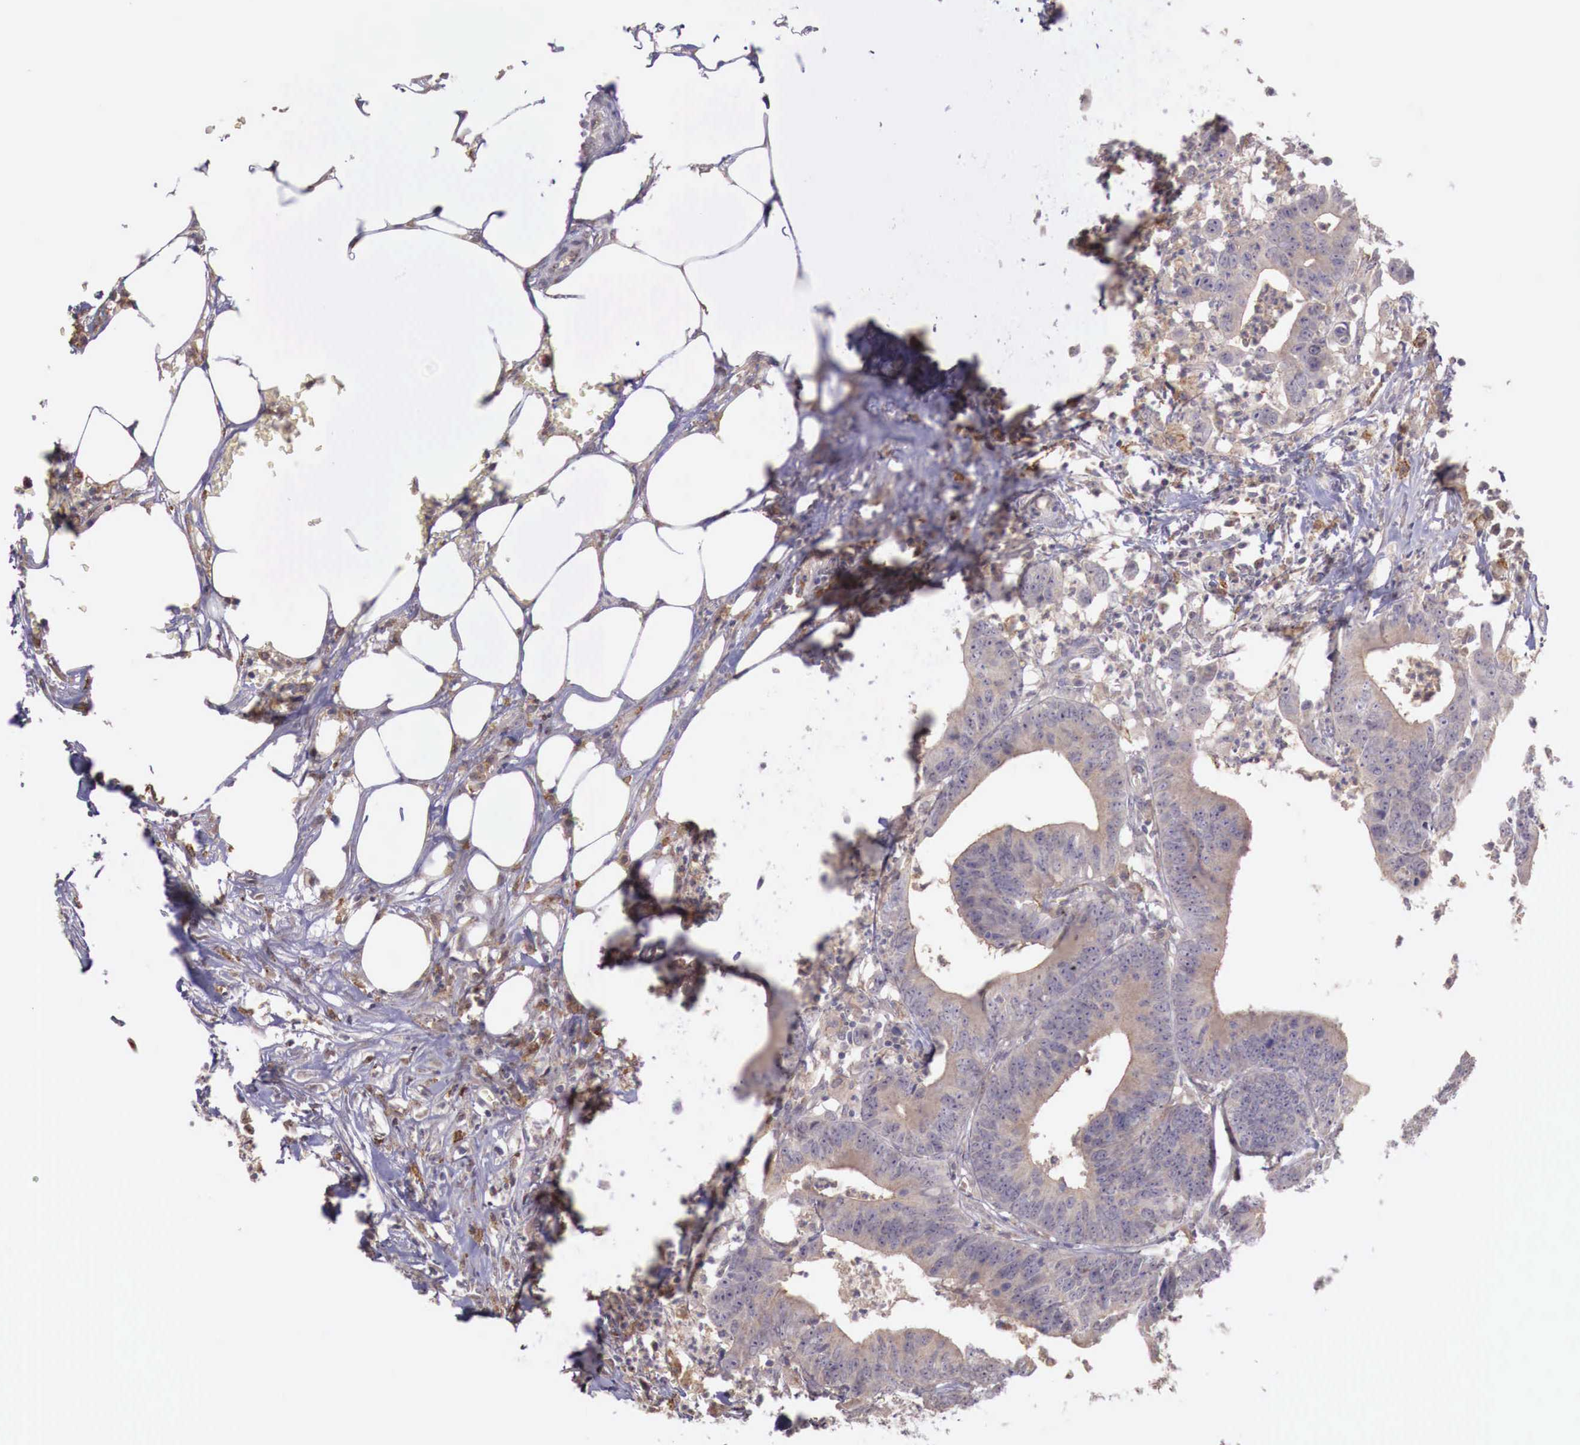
{"staining": {"intensity": "weak", "quantity": "25%-75%", "location": "cytoplasmic/membranous"}, "tissue": "colorectal cancer", "cell_type": "Tumor cells", "image_type": "cancer", "snomed": [{"axis": "morphology", "description": "Adenocarcinoma, NOS"}, {"axis": "topography", "description": "Colon"}], "caption": "Immunohistochemical staining of human colorectal adenocarcinoma demonstrates low levels of weak cytoplasmic/membranous protein positivity in about 25%-75% of tumor cells.", "gene": "CHRDL1", "patient": {"sex": "male", "age": 55}}